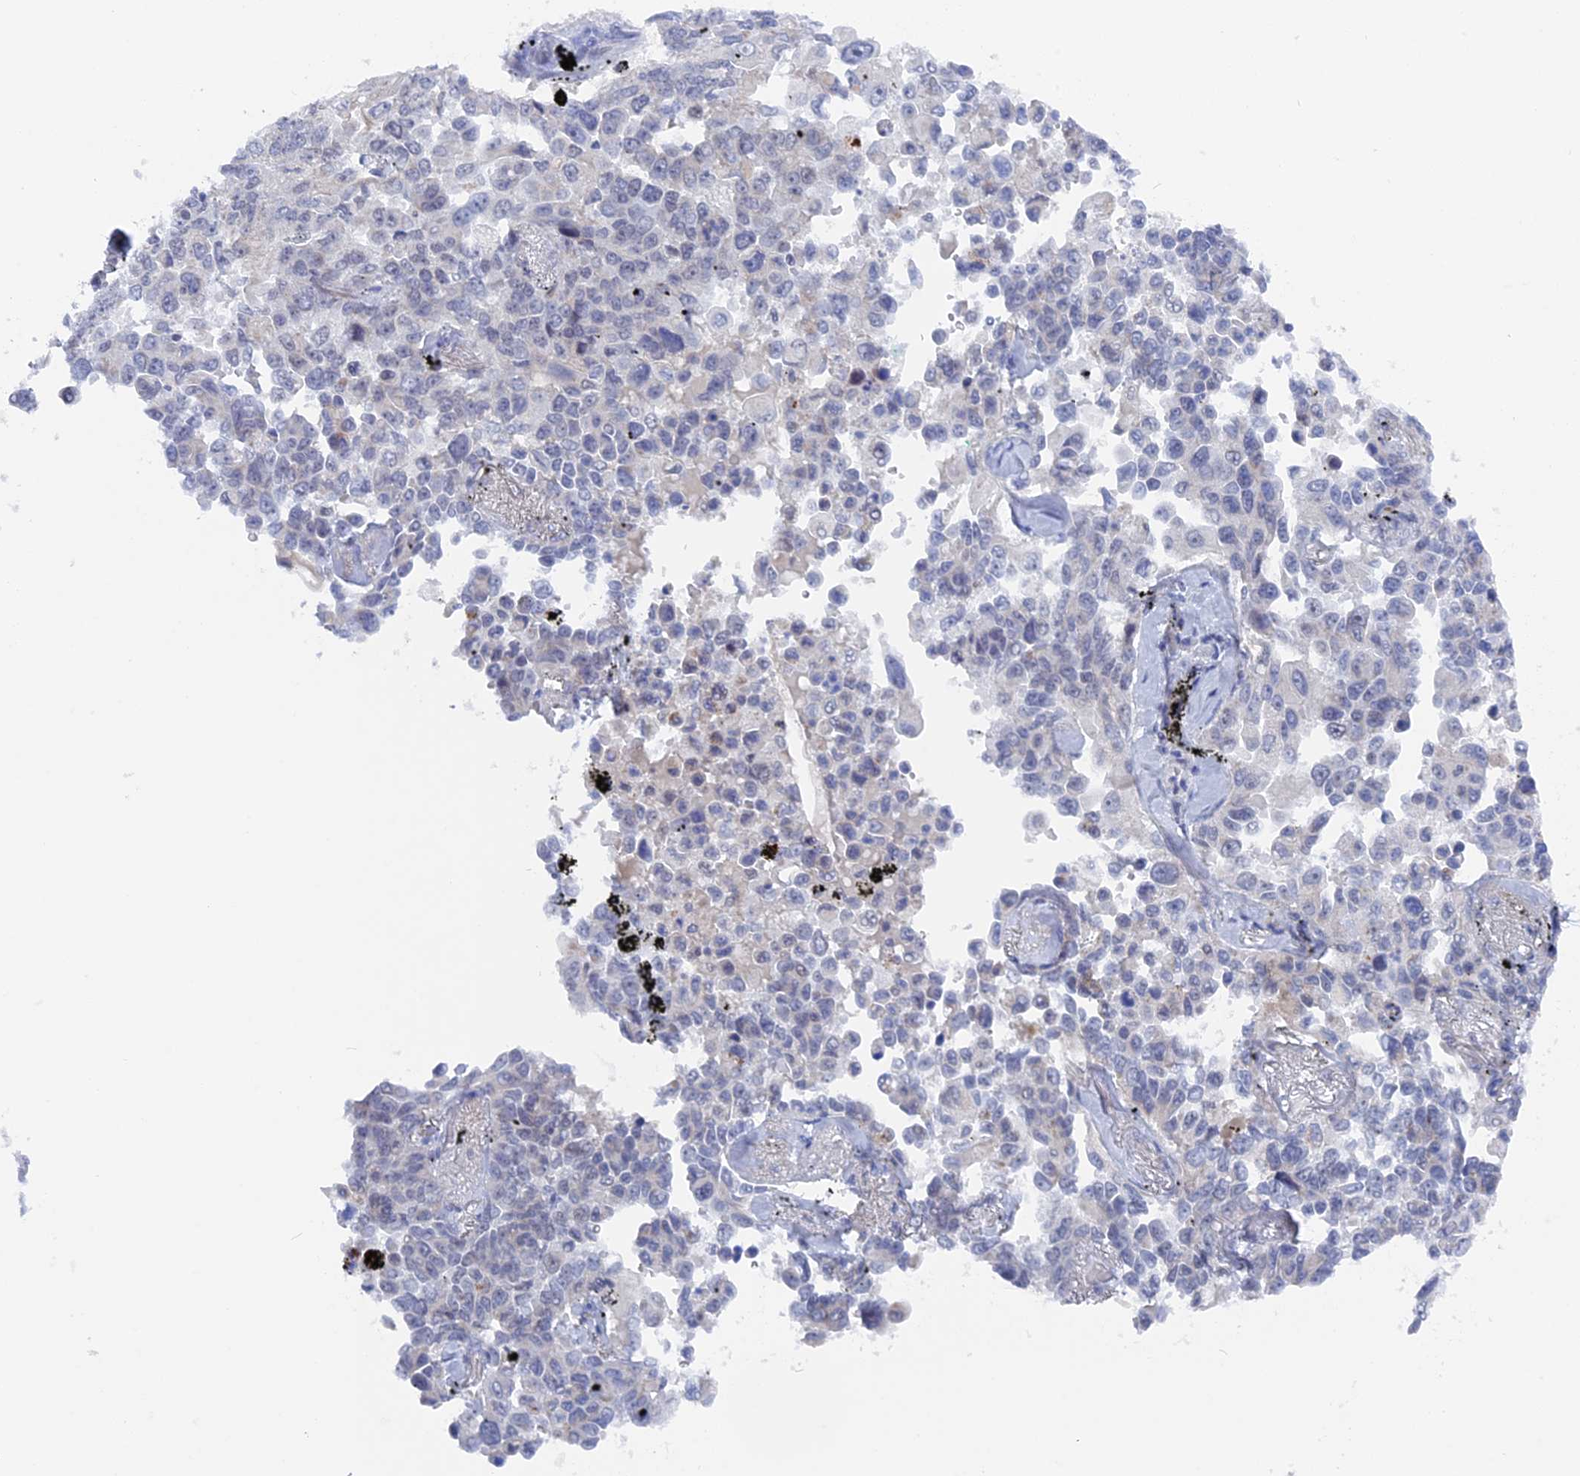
{"staining": {"intensity": "negative", "quantity": "none", "location": "none"}, "tissue": "lung cancer", "cell_type": "Tumor cells", "image_type": "cancer", "snomed": [{"axis": "morphology", "description": "Adenocarcinoma, NOS"}, {"axis": "topography", "description": "Lung"}], "caption": "Tumor cells are negative for protein expression in human lung cancer.", "gene": "BRD2", "patient": {"sex": "female", "age": 67}}